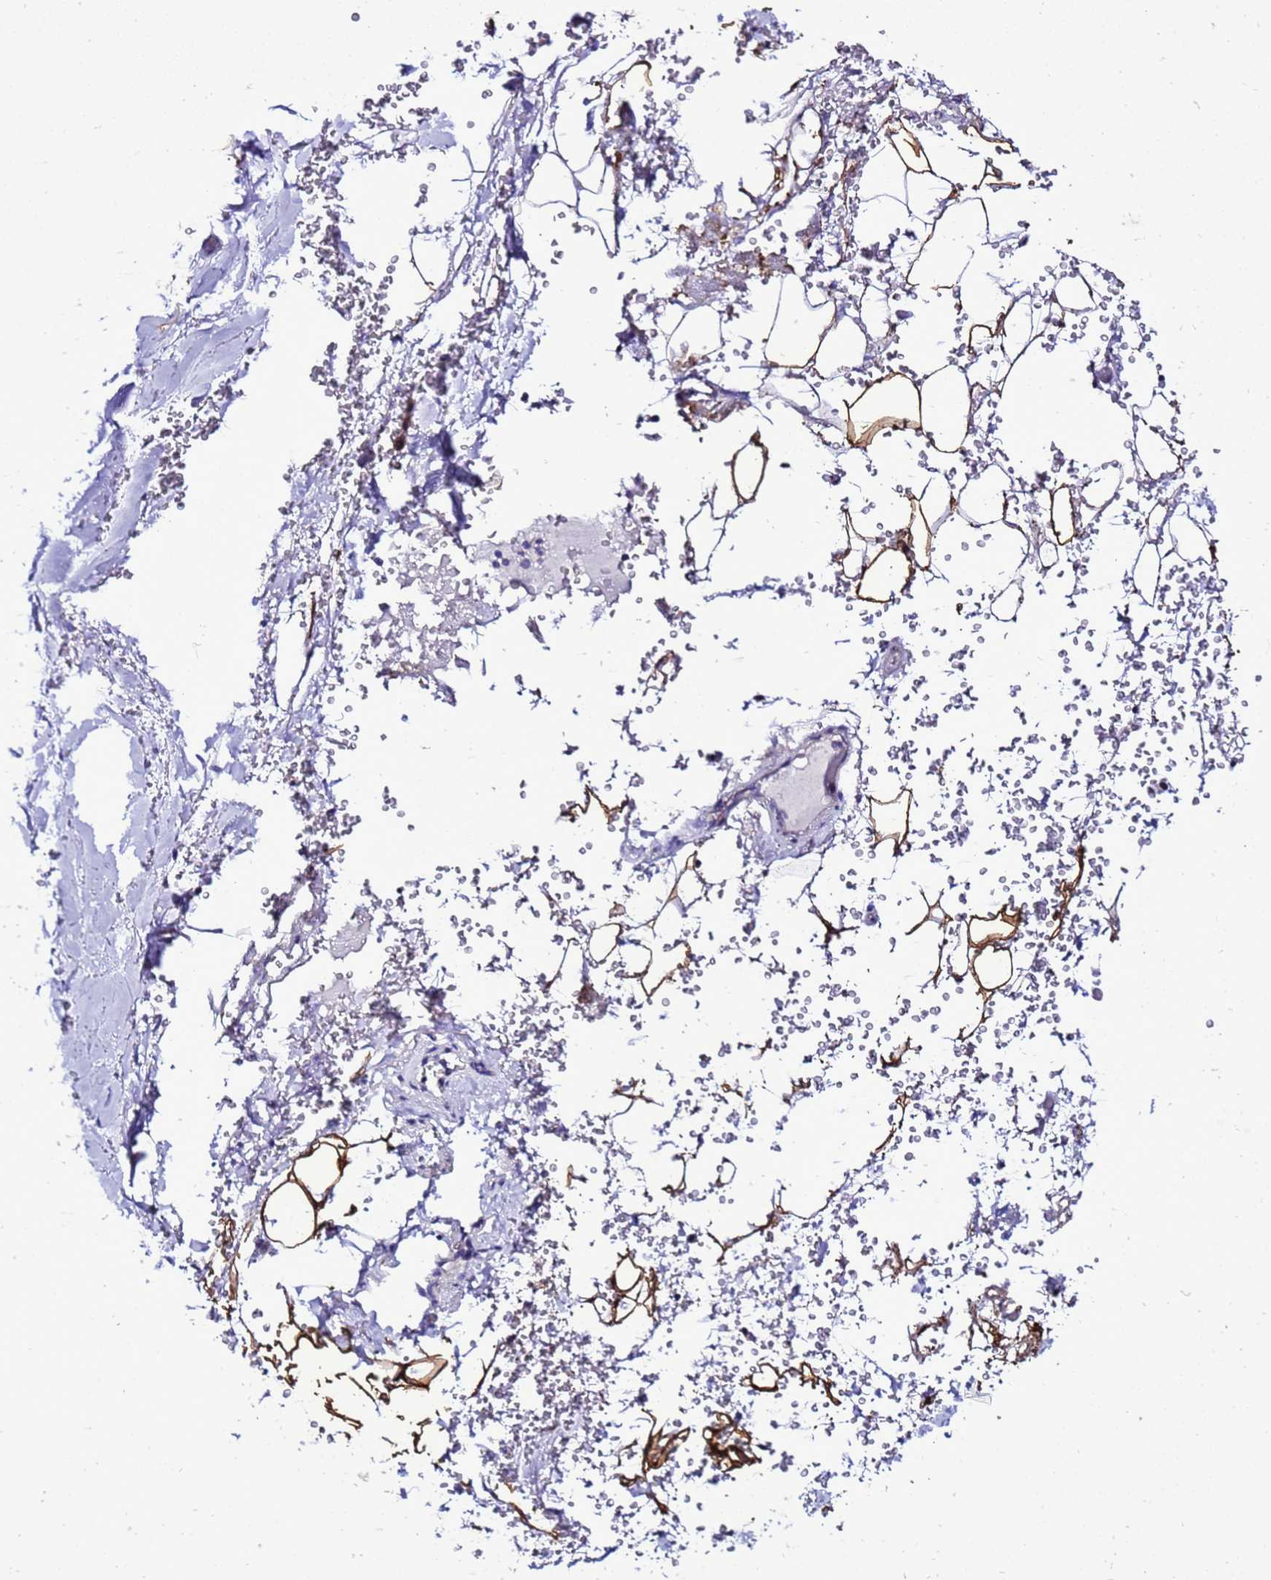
{"staining": {"intensity": "strong", "quantity": ">75%", "location": "cytoplasmic/membranous"}, "tissue": "adipose tissue", "cell_type": "Adipocytes", "image_type": "normal", "snomed": [{"axis": "morphology", "description": "Normal tissue, NOS"}, {"axis": "topography", "description": "Cartilage tissue"}], "caption": "A photomicrograph of adipose tissue stained for a protein shows strong cytoplasmic/membranous brown staining in adipocytes.", "gene": "DPH6", "patient": {"sex": "female", "age": 63}}